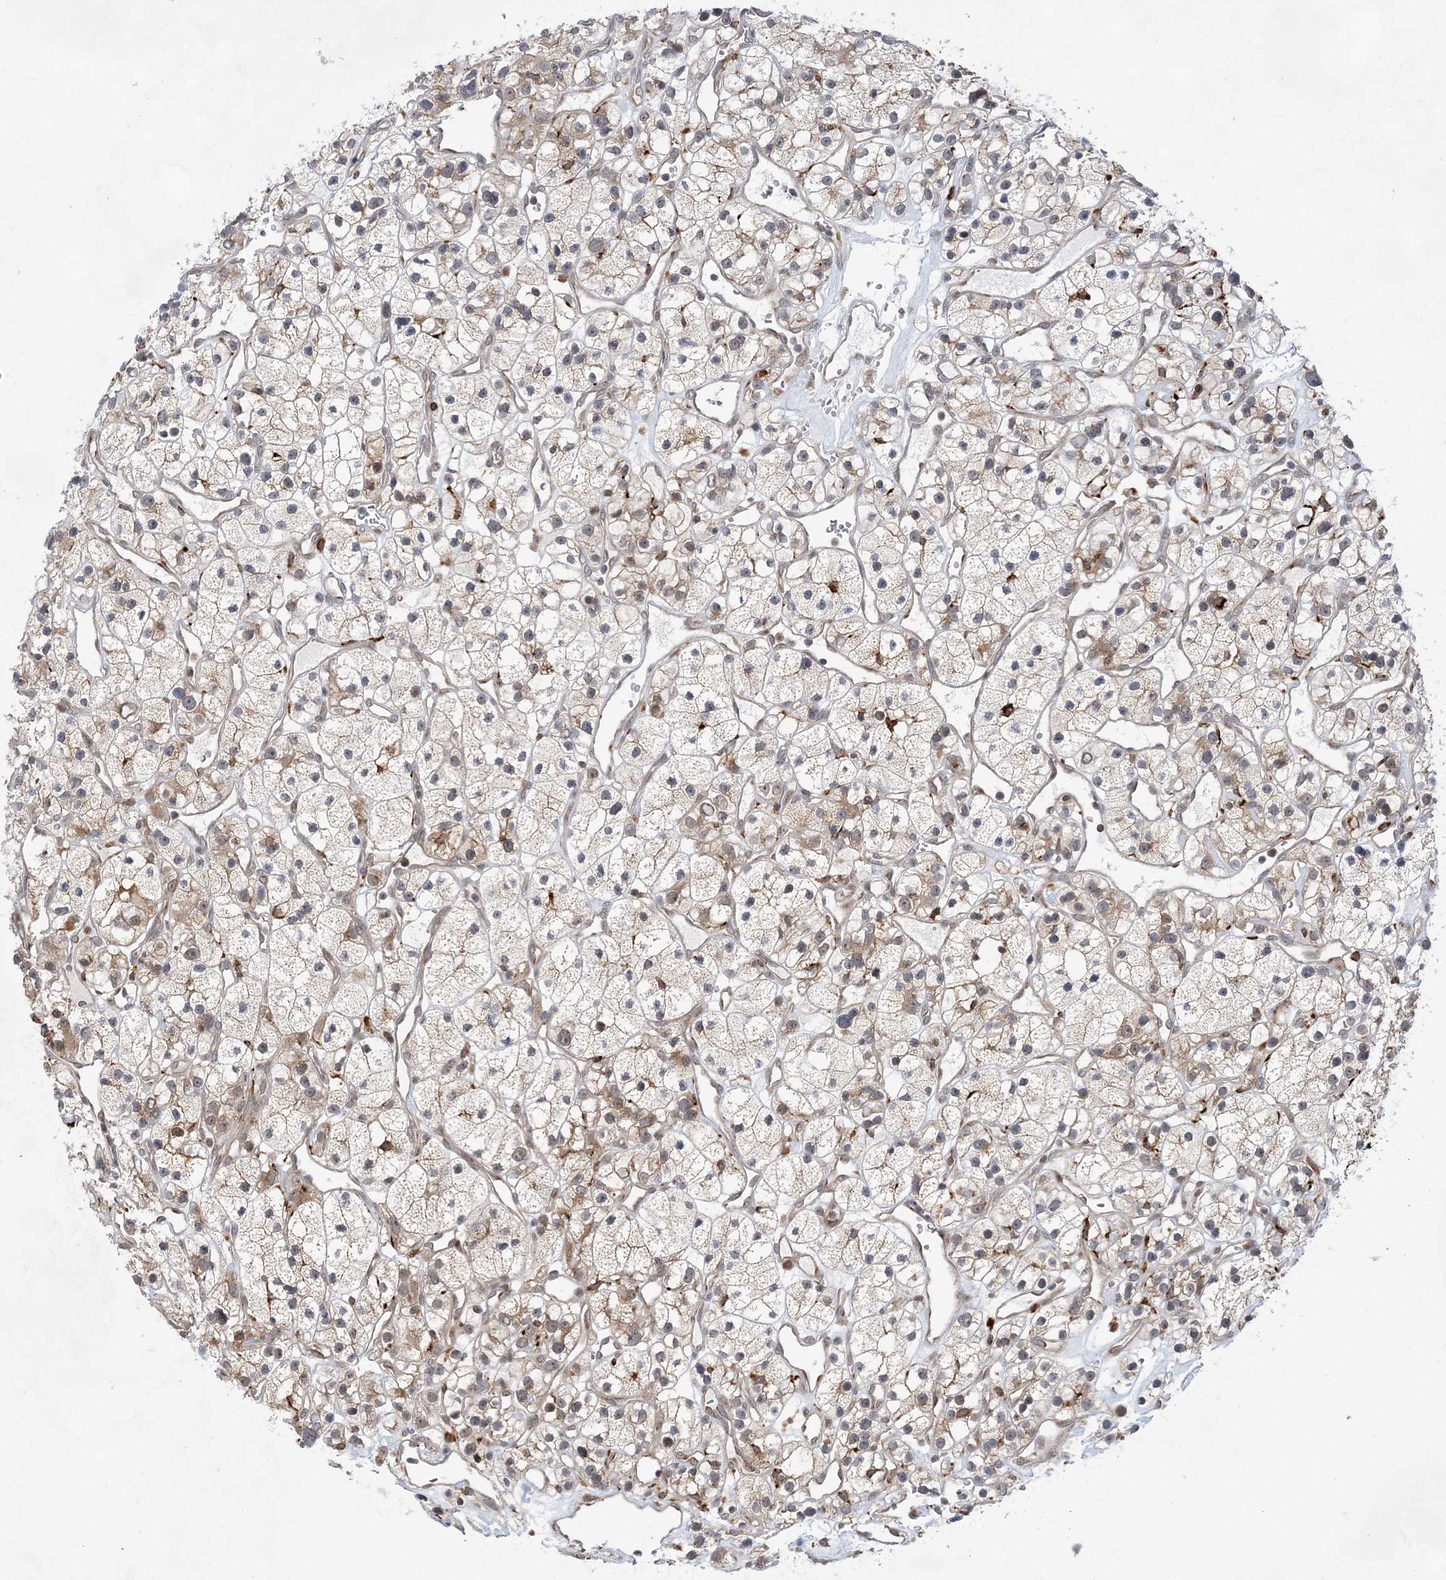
{"staining": {"intensity": "weak", "quantity": "<25%", "location": "cytoplasmic/membranous"}, "tissue": "renal cancer", "cell_type": "Tumor cells", "image_type": "cancer", "snomed": [{"axis": "morphology", "description": "Adenocarcinoma, NOS"}, {"axis": "topography", "description": "Kidney"}], "caption": "Tumor cells are negative for brown protein staining in renal cancer (adenocarcinoma). The staining was performed using DAB (3,3'-diaminobenzidine) to visualize the protein expression in brown, while the nuclei were stained in blue with hematoxylin (Magnification: 20x).", "gene": "ANAPC15", "patient": {"sex": "female", "age": 57}}